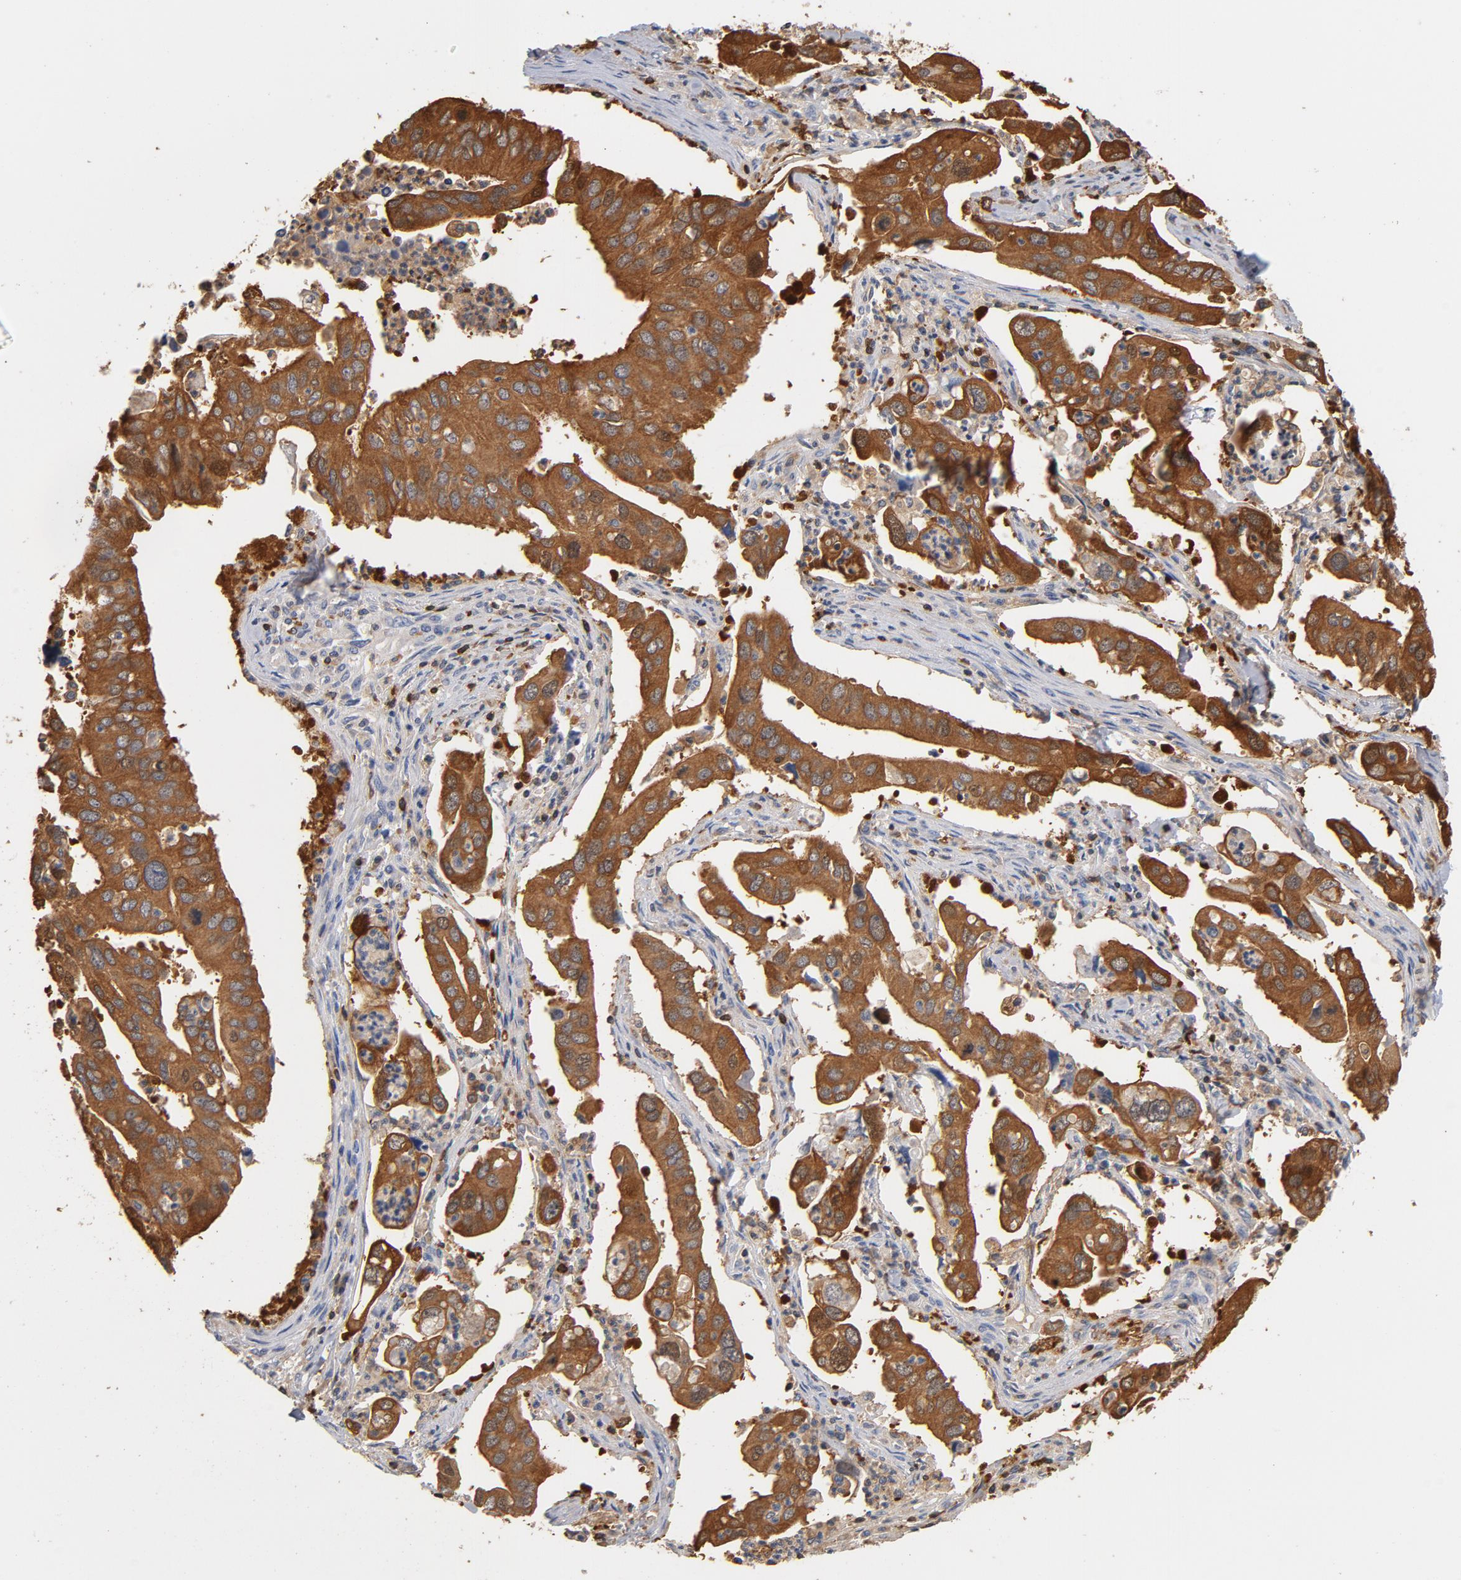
{"staining": {"intensity": "strong", "quantity": ">75%", "location": "cytoplasmic/membranous"}, "tissue": "lung cancer", "cell_type": "Tumor cells", "image_type": "cancer", "snomed": [{"axis": "morphology", "description": "Adenocarcinoma, NOS"}, {"axis": "topography", "description": "Lung"}], "caption": "Approximately >75% of tumor cells in human lung adenocarcinoma reveal strong cytoplasmic/membranous protein expression as visualized by brown immunohistochemical staining.", "gene": "EZR", "patient": {"sex": "male", "age": 48}}